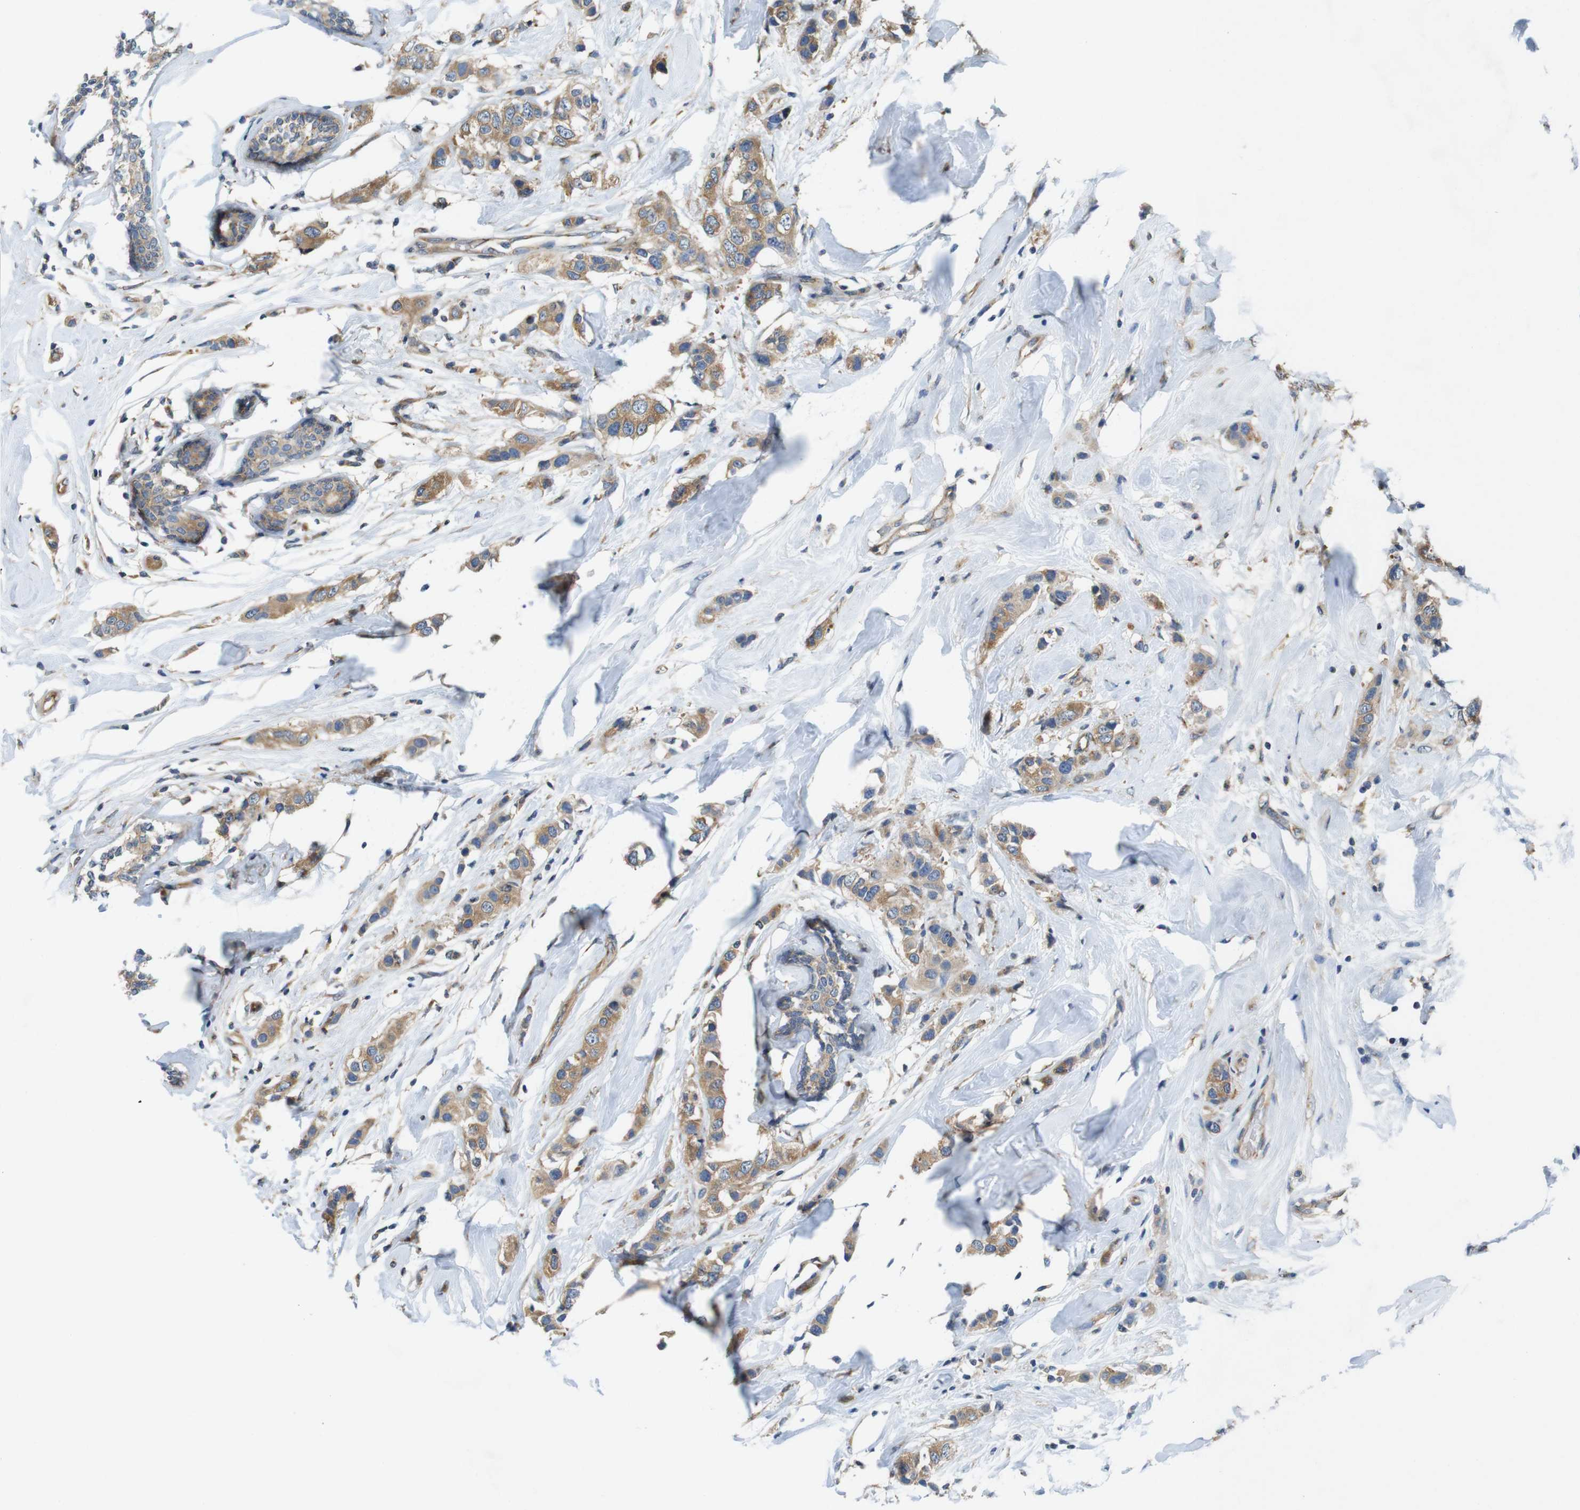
{"staining": {"intensity": "moderate", "quantity": ">75%", "location": "cytoplasmic/membranous"}, "tissue": "breast cancer", "cell_type": "Tumor cells", "image_type": "cancer", "snomed": [{"axis": "morphology", "description": "Normal tissue, NOS"}, {"axis": "morphology", "description": "Duct carcinoma"}, {"axis": "topography", "description": "Breast"}], "caption": "This photomicrograph demonstrates IHC staining of human breast cancer (invasive ductal carcinoma), with medium moderate cytoplasmic/membranous positivity in about >75% of tumor cells.", "gene": "DCTN1", "patient": {"sex": "female", "age": 50}}